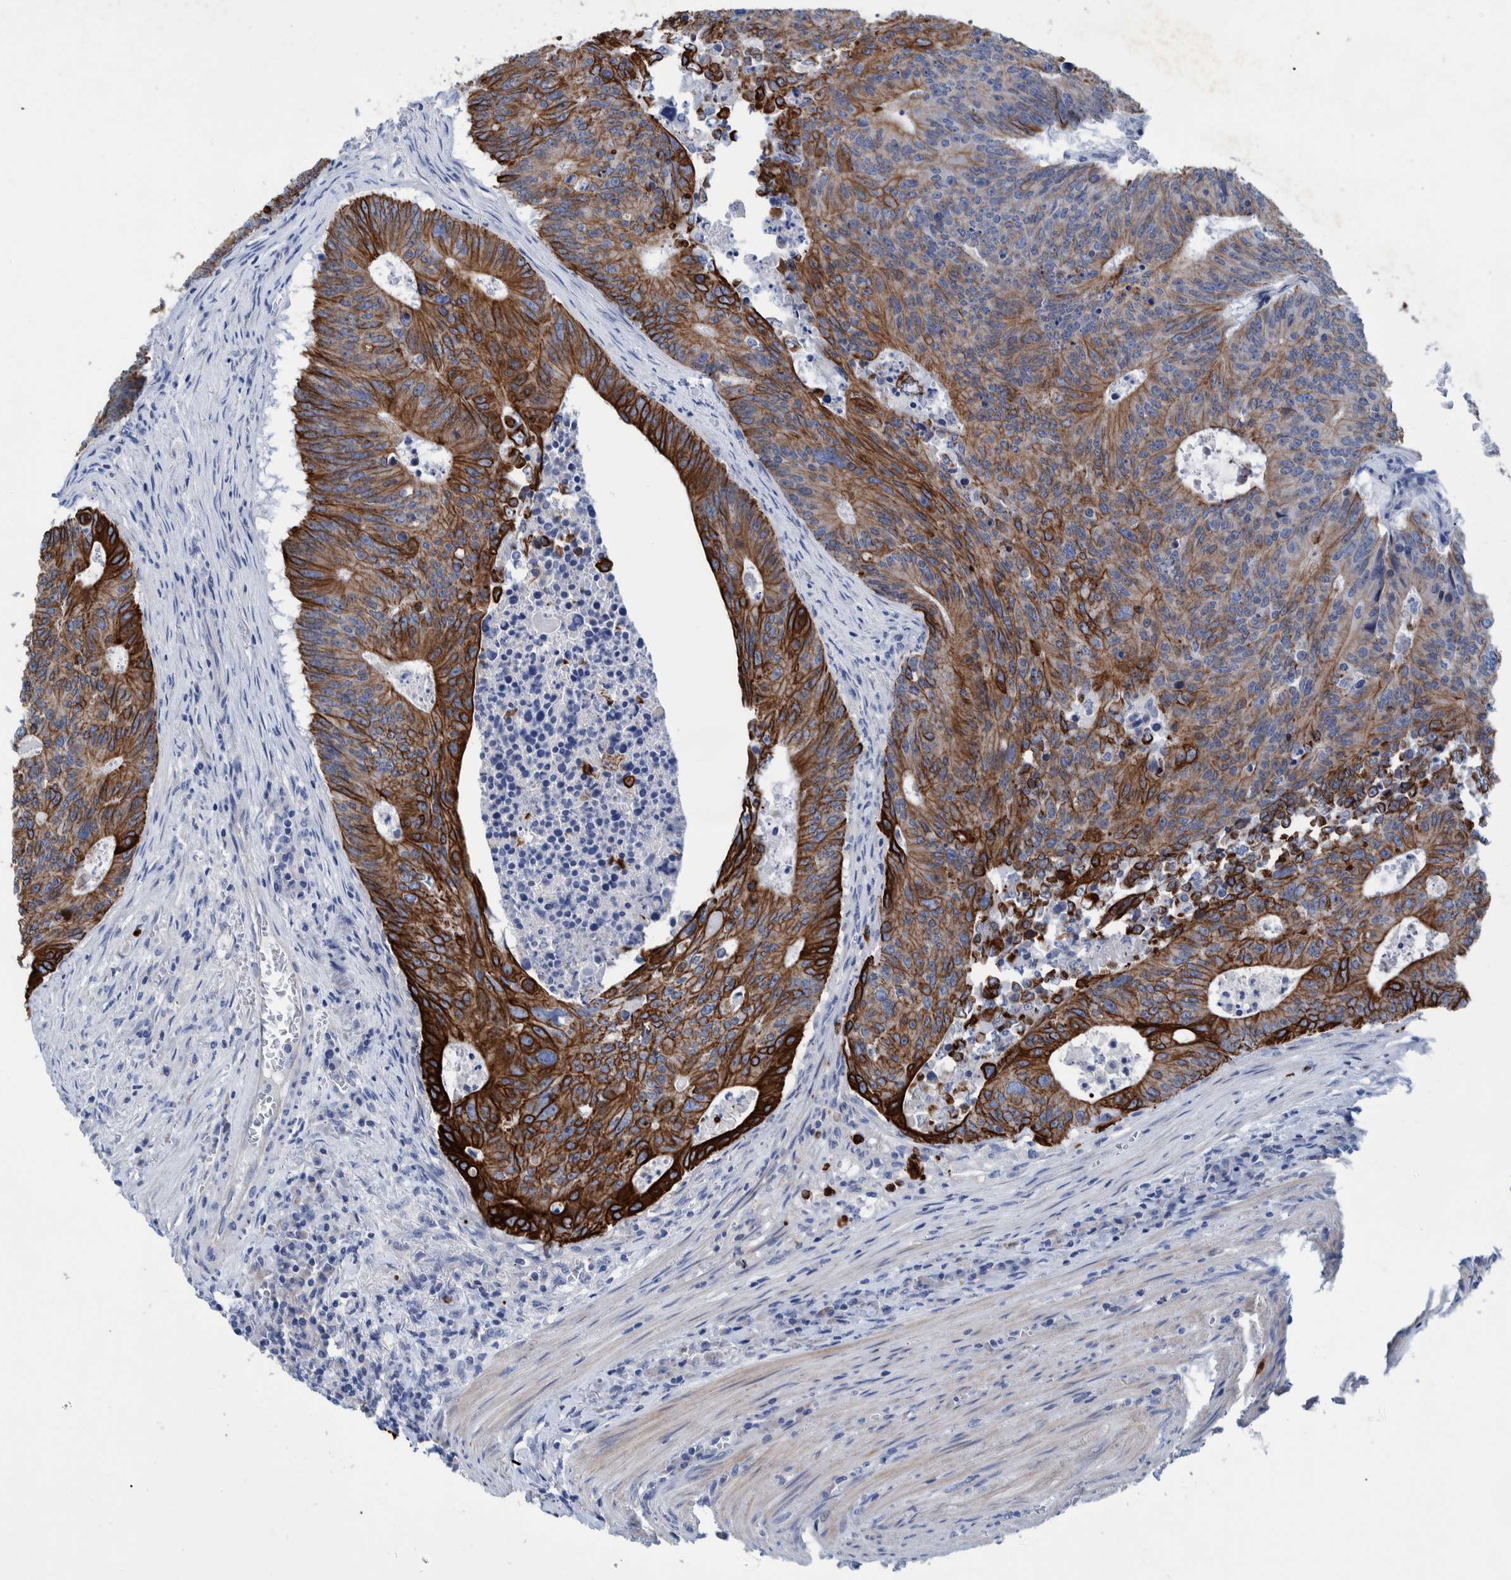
{"staining": {"intensity": "strong", "quantity": ">75%", "location": "cytoplasmic/membranous"}, "tissue": "colorectal cancer", "cell_type": "Tumor cells", "image_type": "cancer", "snomed": [{"axis": "morphology", "description": "Adenocarcinoma, NOS"}, {"axis": "topography", "description": "Colon"}], "caption": "High-magnification brightfield microscopy of adenocarcinoma (colorectal) stained with DAB (brown) and counterstained with hematoxylin (blue). tumor cells exhibit strong cytoplasmic/membranous positivity is present in approximately>75% of cells.", "gene": "MKS1", "patient": {"sex": "male", "age": 87}}